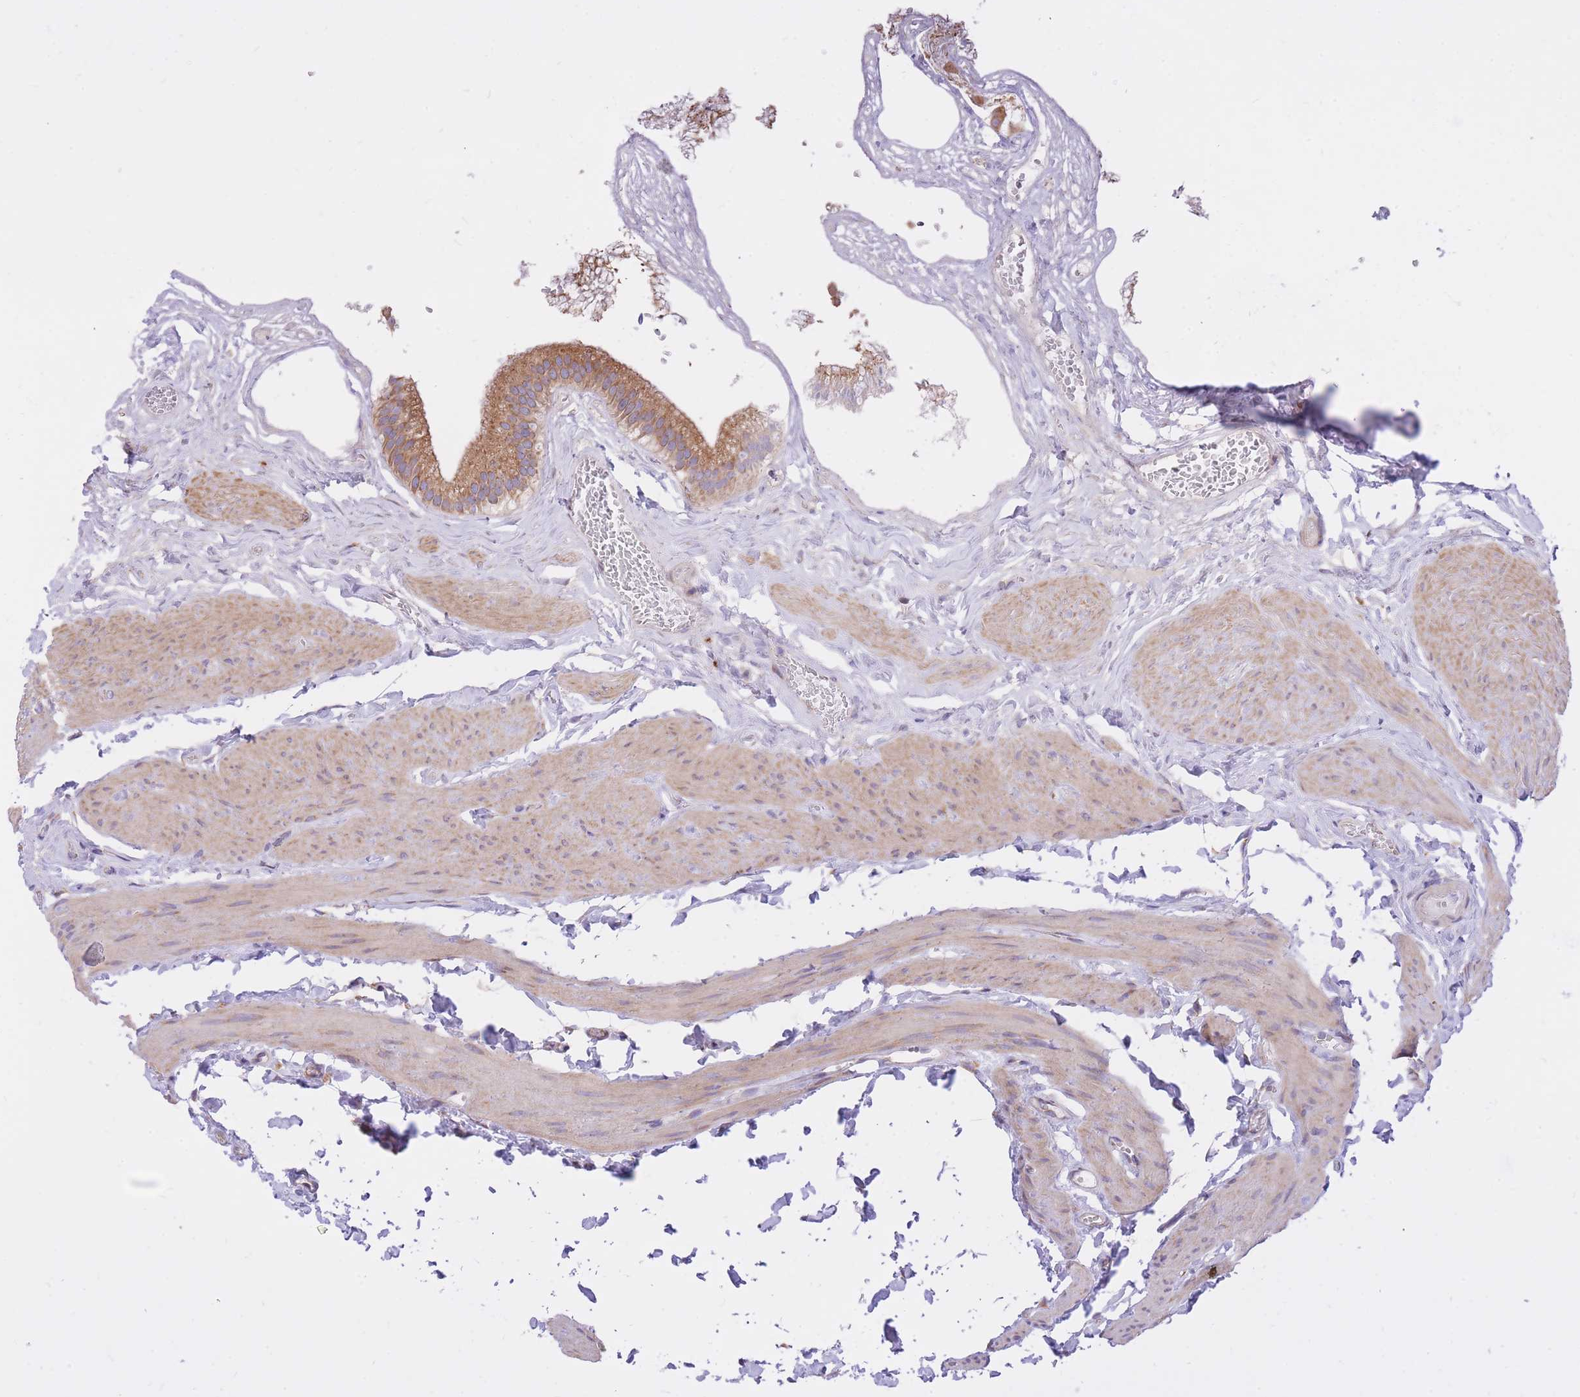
{"staining": {"intensity": "moderate", "quantity": ">75%", "location": "cytoplasmic/membranous"}, "tissue": "gallbladder", "cell_type": "Glandular cells", "image_type": "normal", "snomed": [{"axis": "morphology", "description": "Normal tissue, NOS"}, {"axis": "topography", "description": "Gallbladder"}], "caption": "Immunohistochemistry (DAB) staining of normal gallbladder demonstrates moderate cytoplasmic/membranous protein staining in approximately >75% of glandular cells. The protein of interest is stained brown, and the nuclei are stained in blue (DAB (3,3'-diaminobenzidine) IHC with brightfield microscopy, high magnification).", "gene": "GBP7", "patient": {"sex": "female", "age": 54}}